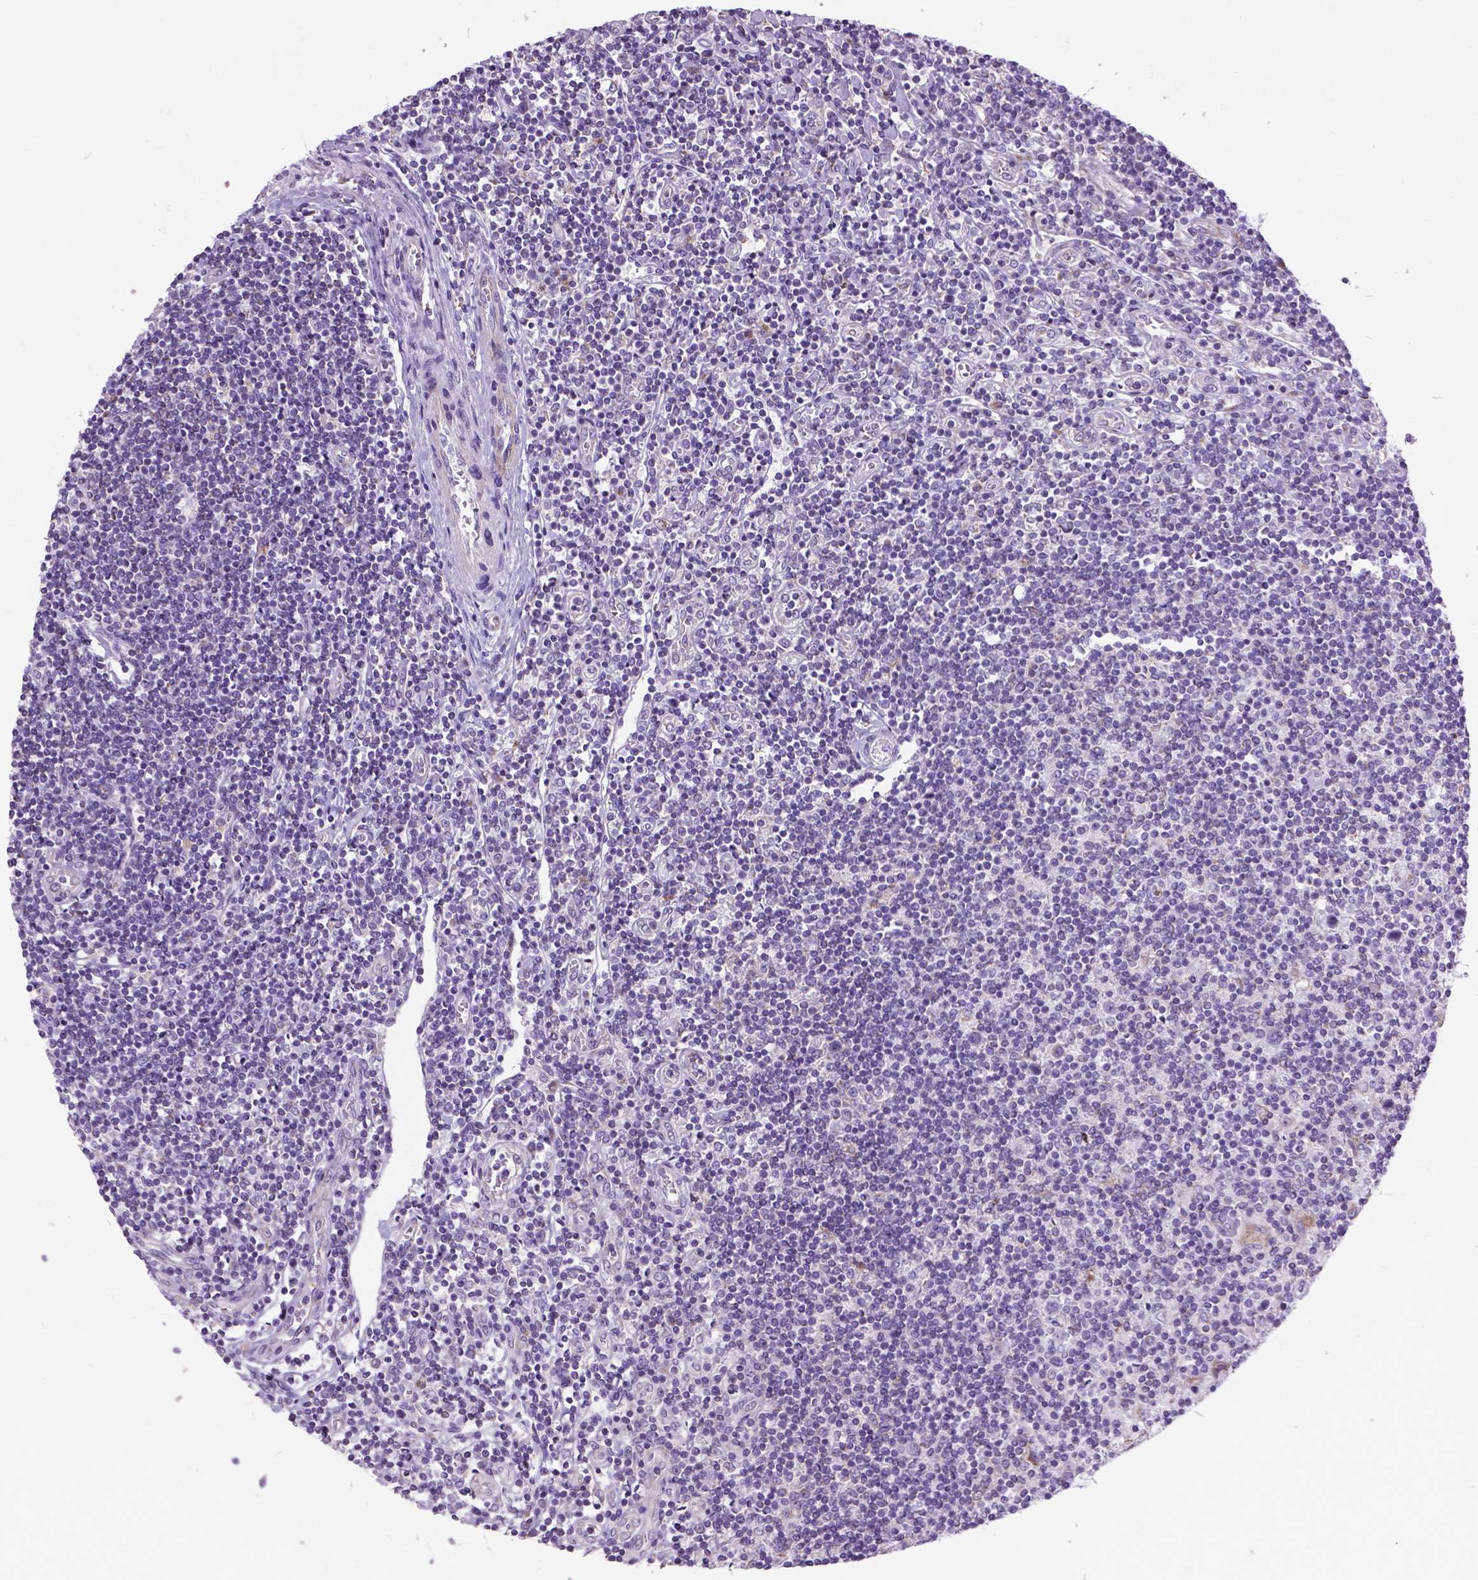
{"staining": {"intensity": "negative", "quantity": "none", "location": "none"}, "tissue": "lymphoma", "cell_type": "Tumor cells", "image_type": "cancer", "snomed": [{"axis": "morphology", "description": "Hodgkin's disease, NOS"}, {"axis": "topography", "description": "Lymph node"}], "caption": "A histopathology image of human Hodgkin's disease is negative for staining in tumor cells. (Stains: DAB immunohistochemistry with hematoxylin counter stain, Microscopy: brightfield microscopy at high magnification).", "gene": "ATG4D", "patient": {"sex": "male", "age": 40}}